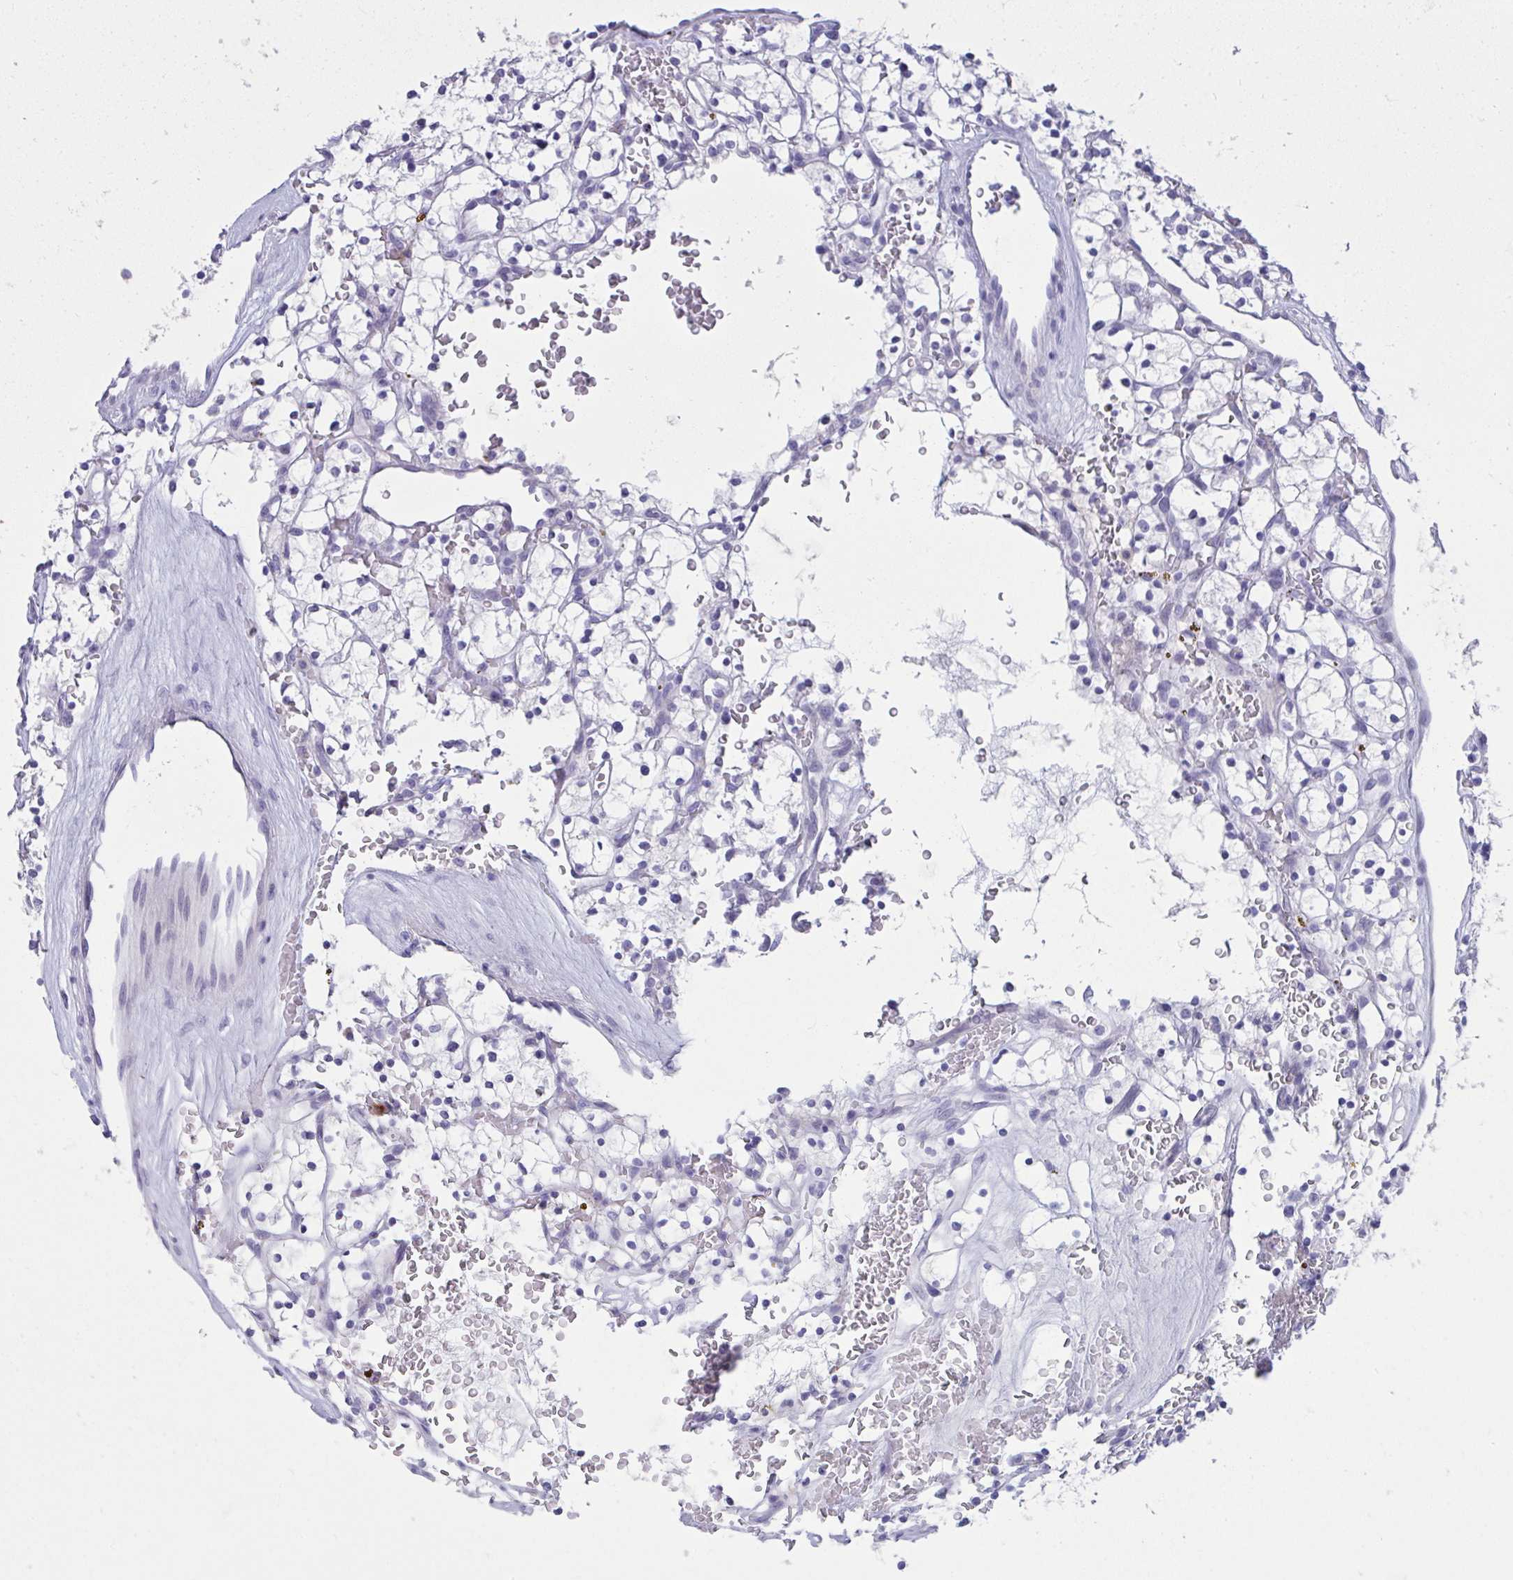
{"staining": {"intensity": "negative", "quantity": "none", "location": "none"}, "tissue": "renal cancer", "cell_type": "Tumor cells", "image_type": "cancer", "snomed": [{"axis": "morphology", "description": "Adenocarcinoma, NOS"}, {"axis": "topography", "description": "Kidney"}], "caption": "Tumor cells are negative for brown protein staining in renal cancer (adenocarcinoma).", "gene": "PIGZ", "patient": {"sex": "female", "age": 64}}